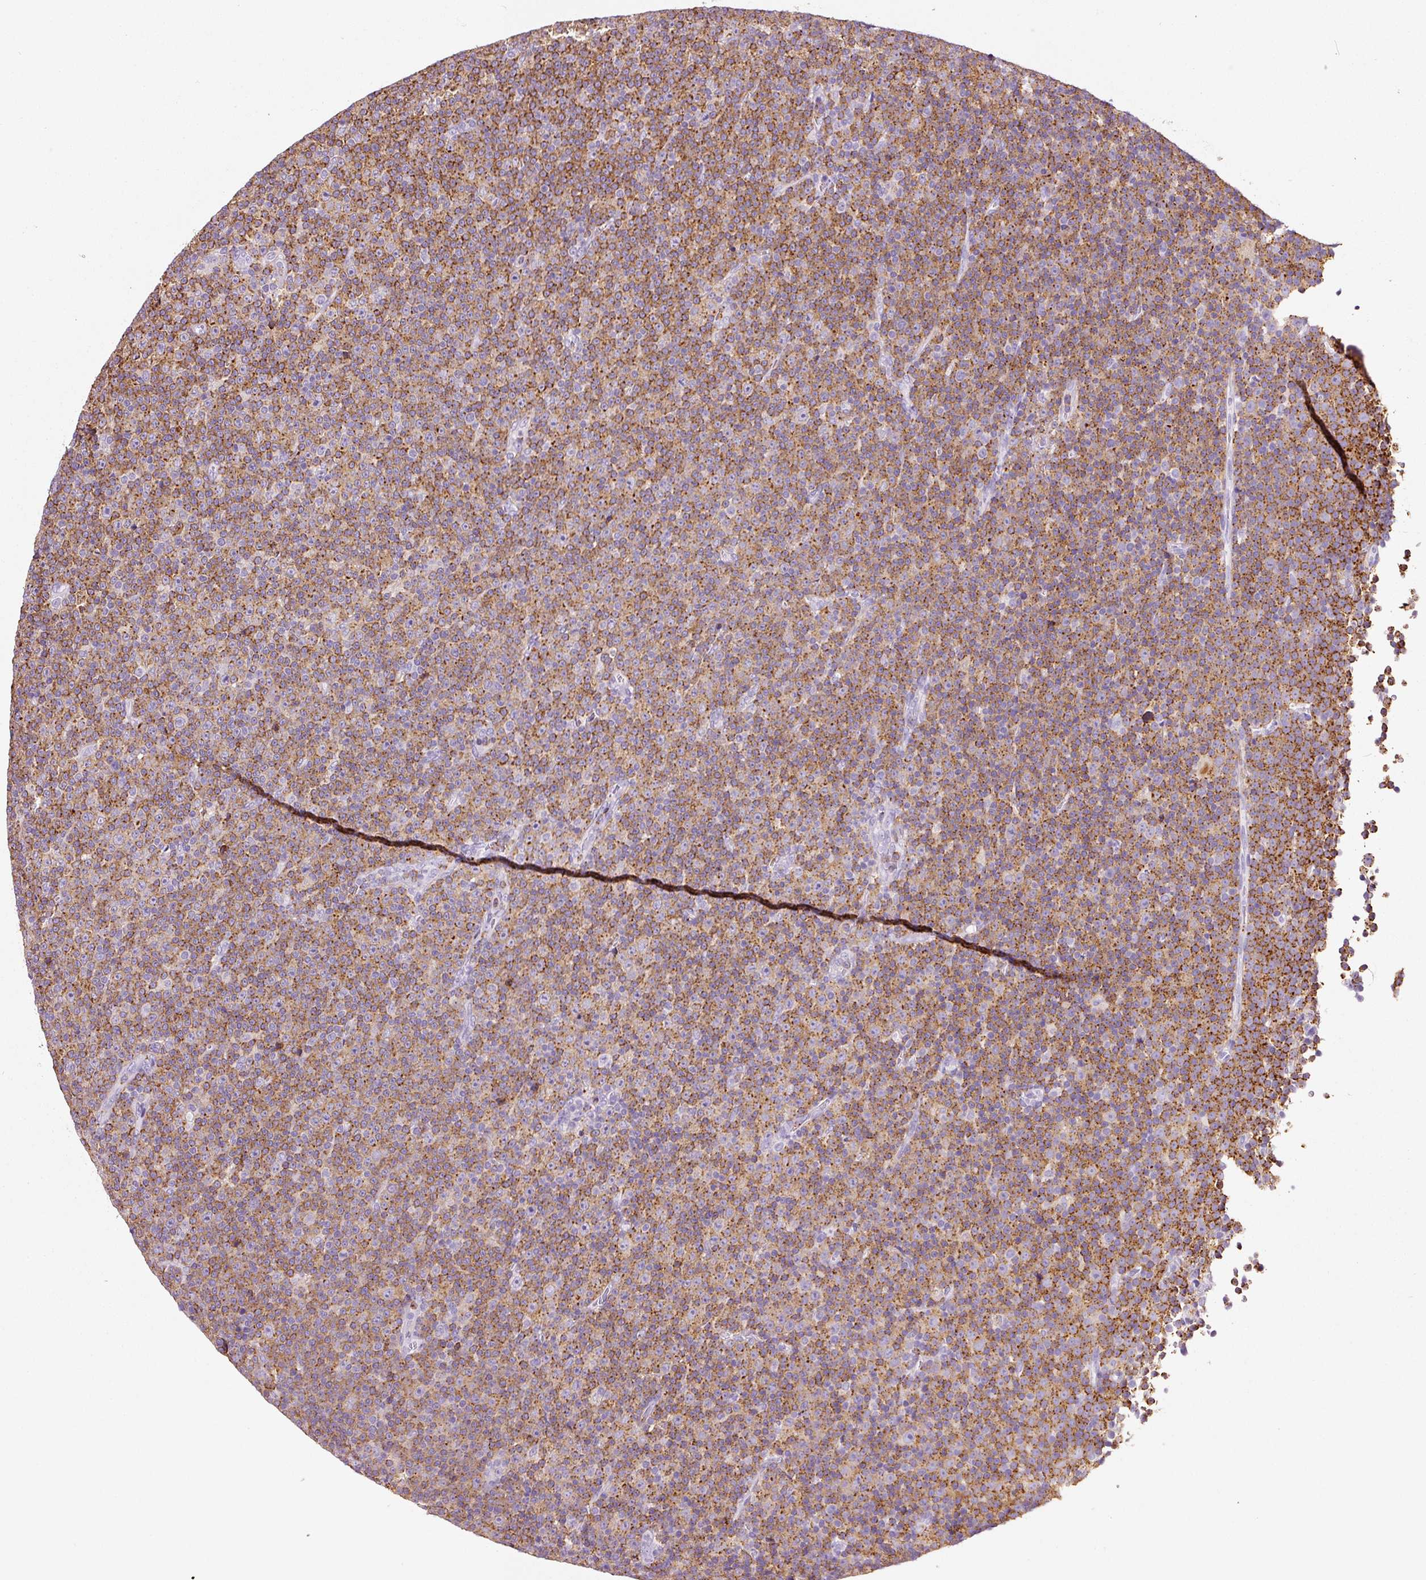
{"staining": {"intensity": "moderate", "quantity": ">75%", "location": "cytoplasmic/membranous"}, "tissue": "lymphoma", "cell_type": "Tumor cells", "image_type": "cancer", "snomed": [{"axis": "morphology", "description": "Malignant lymphoma, non-Hodgkin's type, Low grade"}, {"axis": "topography", "description": "Lymph node"}], "caption": "Human low-grade malignant lymphoma, non-Hodgkin's type stained for a protein (brown) displays moderate cytoplasmic/membranous positive staining in approximately >75% of tumor cells.", "gene": "CYB561A3", "patient": {"sex": "female", "age": 67}}